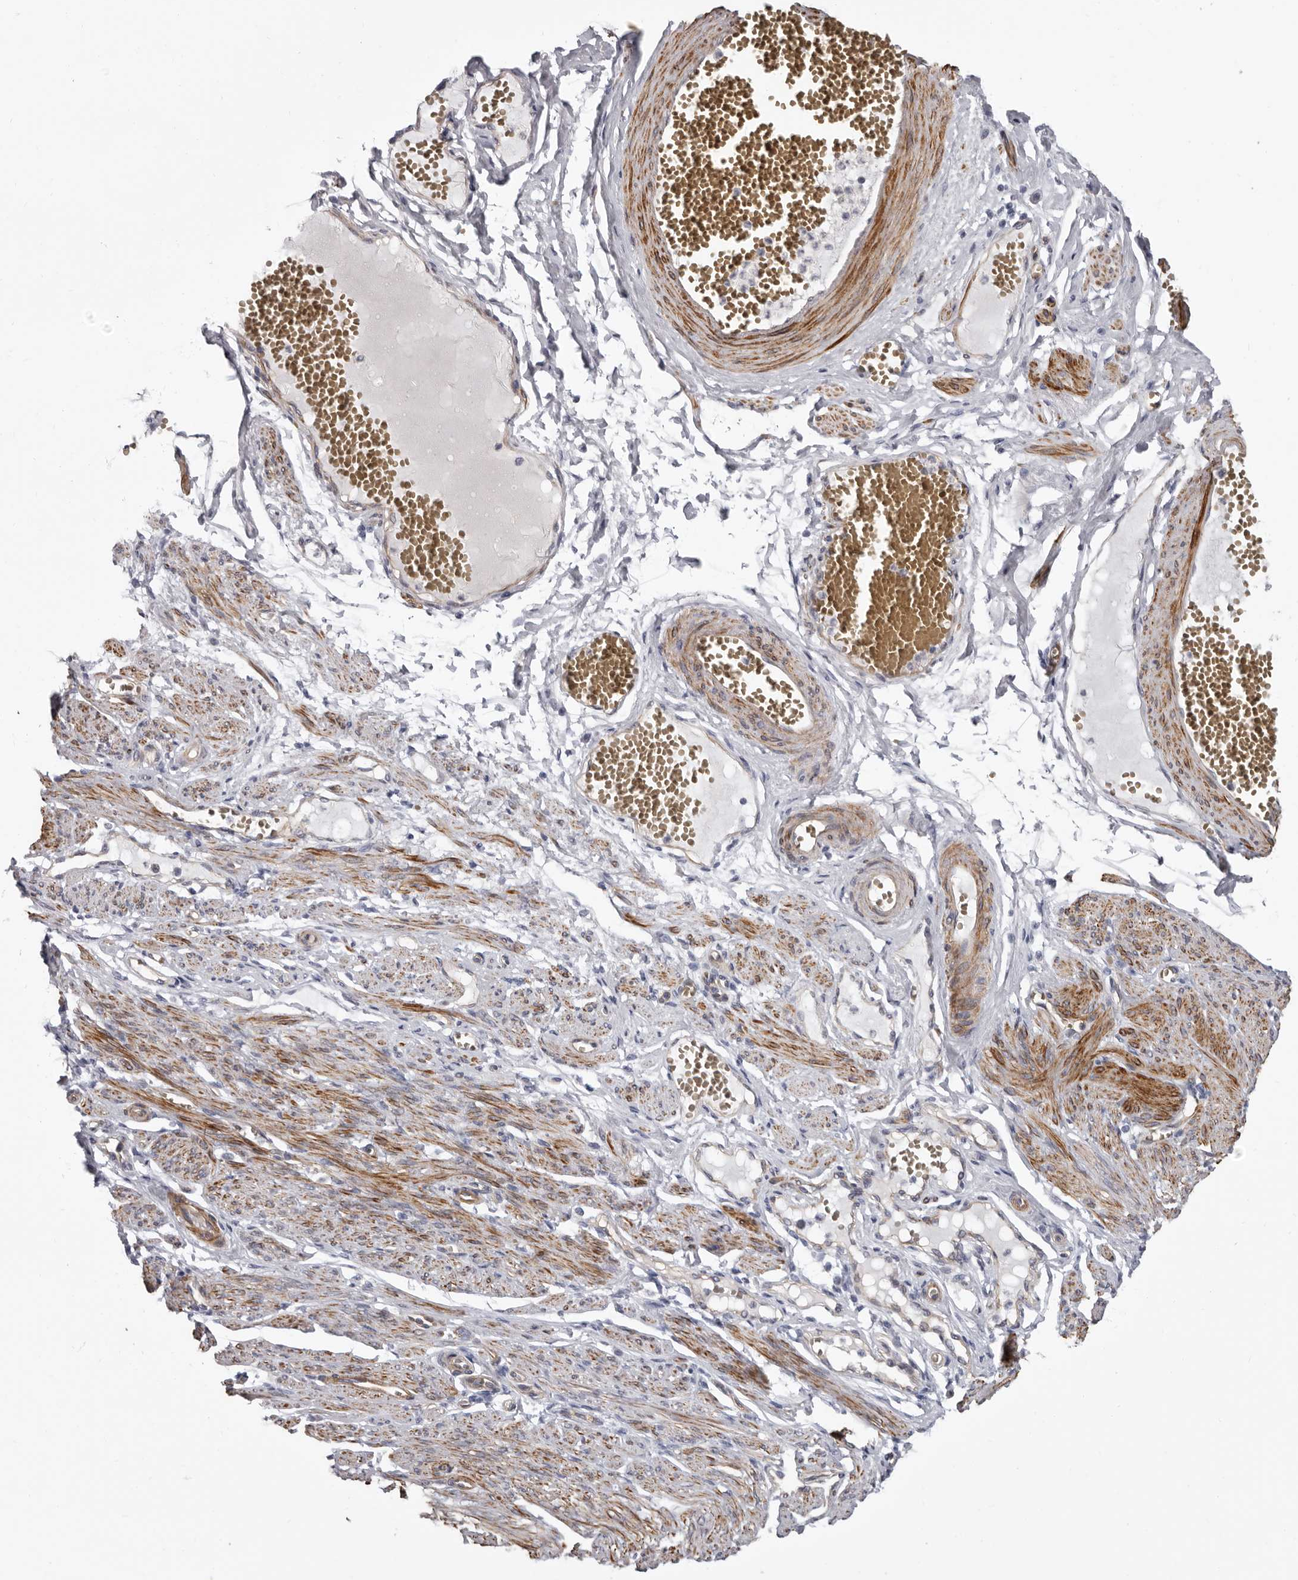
{"staining": {"intensity": "negative", "quantity": "none", "location": "none"}, "tissue": "adipose tissue", "cell_type": "Adipocytes", "image_type": "normal", "snomed": [{"axis": "morphology", "description": "Normal tissue, NOS"}, {"axis": "topography", "description": "Smooth muscle"}, {"axis": "topography", "description": "Peripheral nerve tissue"}], "caption": "Adipocytes show no significant positivity in benign adipose tissue.", "gene": "ADGRL4", "patient": {"sex": "female", "age": 39}}